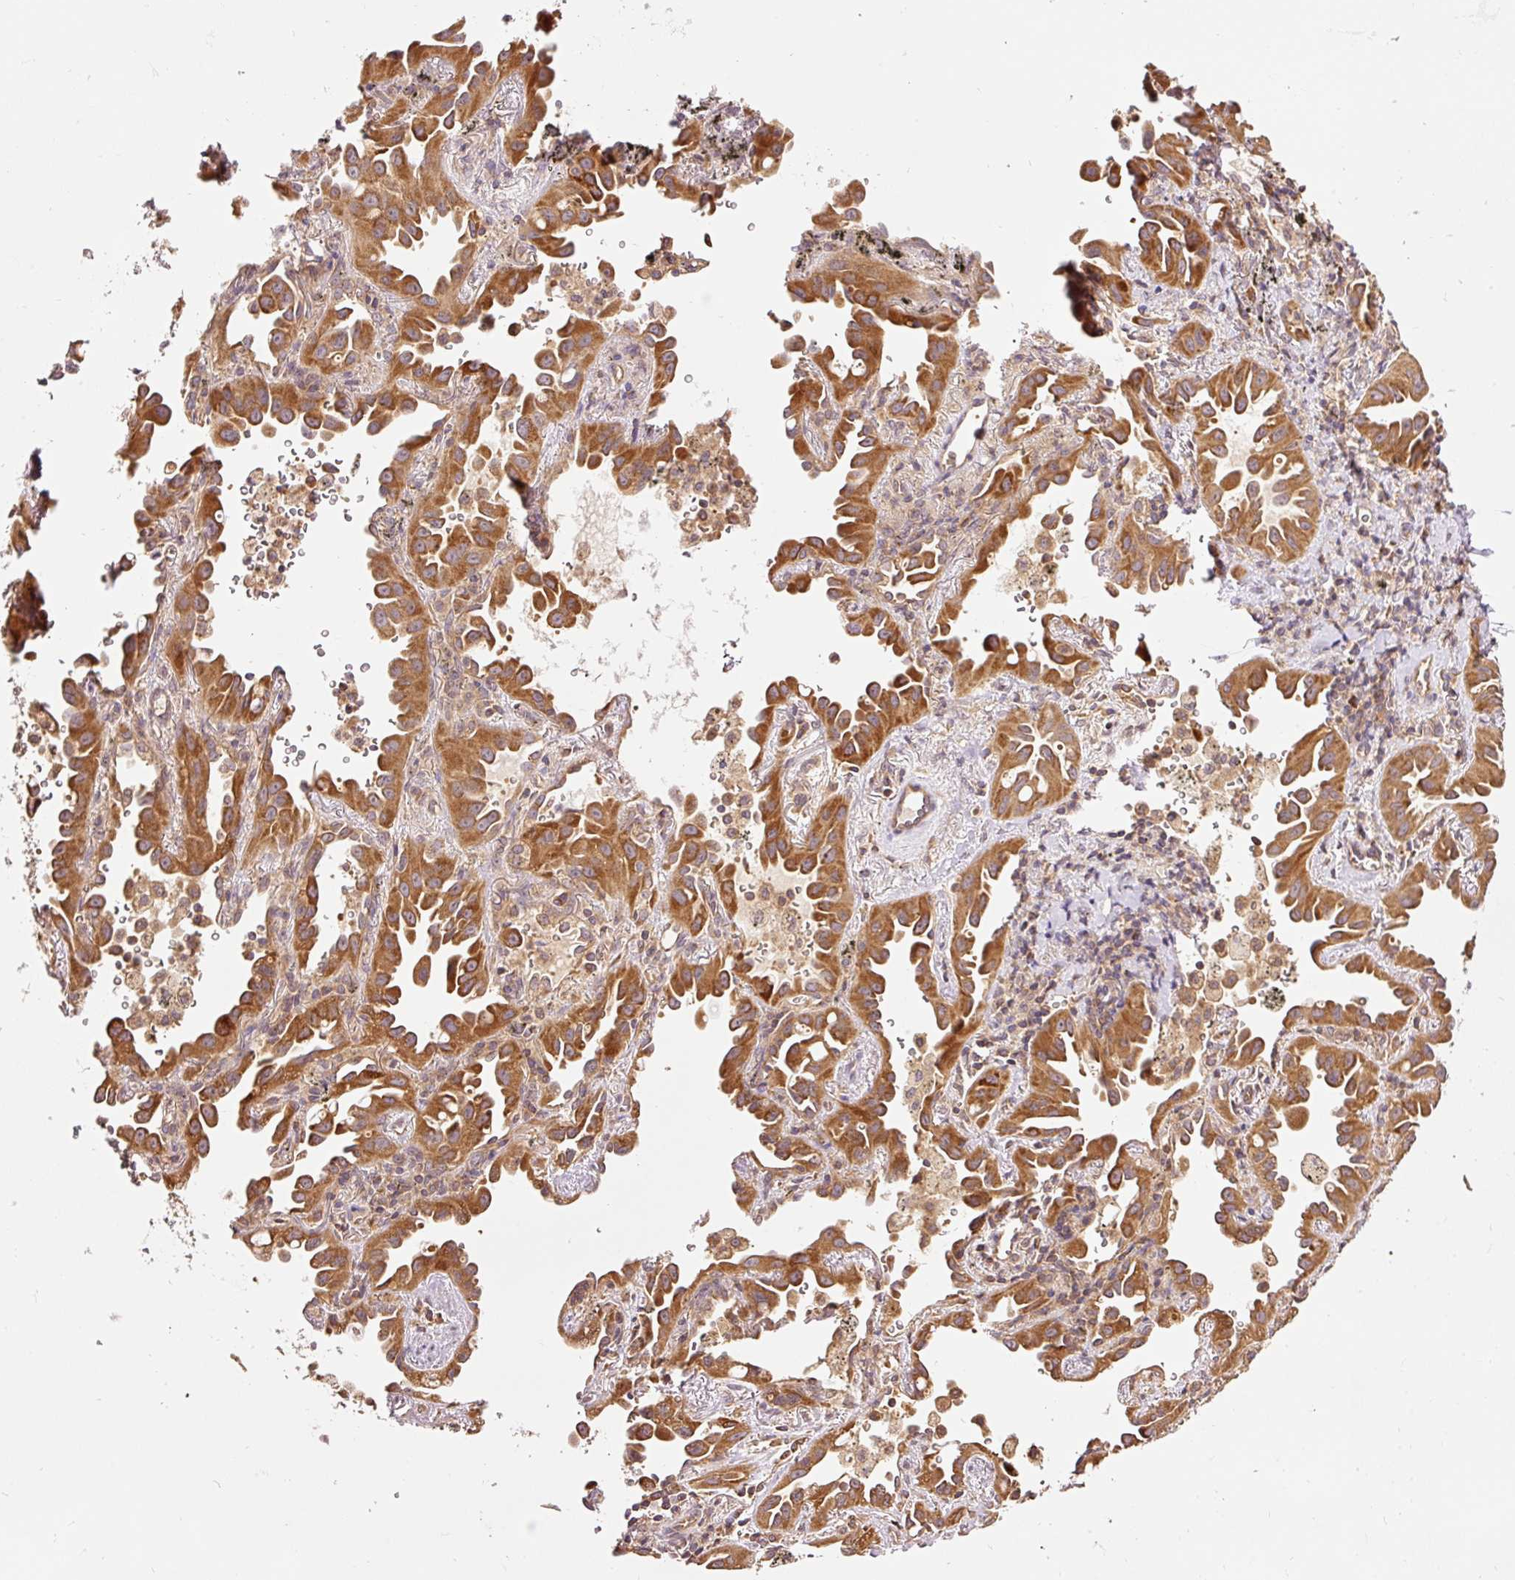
{"staining": {"intensity": "moderate", "quantity": ">75%", "location": "cytoplasmic/membranous"}, "tissue": "lung cancer", "cell_type": "Tumor cells", "image_type": "cancer", "snomed": [{"axis": "morphology", "description": "Adenocarcinoma, NOS"}, {"axis": "topography", "description": "Lung"}], "caption": "There is medium levels of moderate cytoplasmic/membranous positivity in tumor cells of lung cancer, as demonstrated by immunohistochemical staining (brown color).", "gene": "ADCY4", "patient": {"sex": "male", "age": 68}}